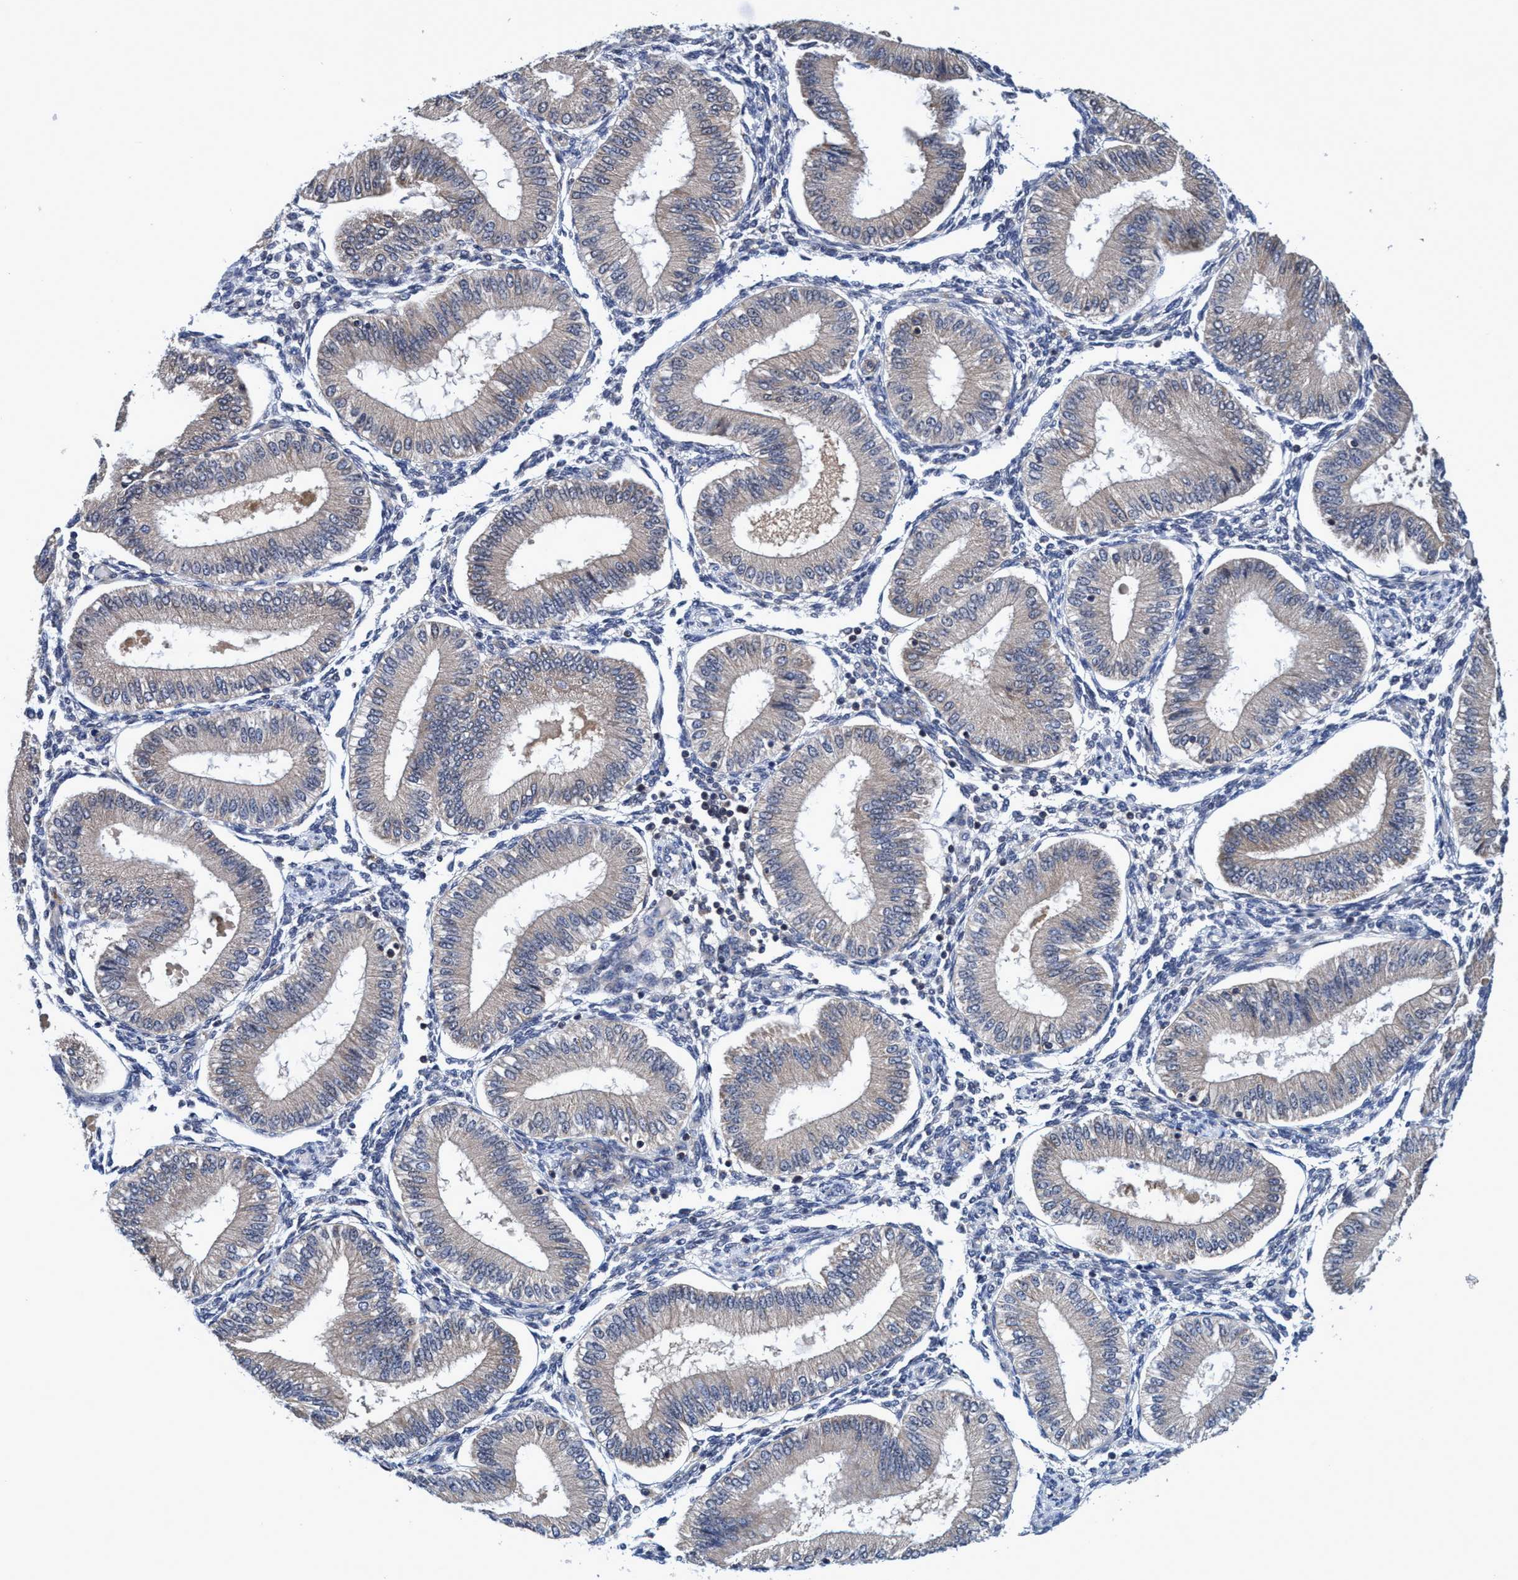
{"staining": {"intensity": "negative", "quantity": "none", "location": "none"}, "tissue": "endometrium", "cell_type": "Cells in endometrial stroma", "image_type": "normal", "snomed": [{"axis": "morphology", "description": "Normal tissue, NOS"}, {"axis": "topography", "description": "Endometrium"}], "caption": "This is an immunohistochemistry photomicrograph of unremarkable human endometrium. There is no positivity in cells in endometrial stroma.", "gene": "CALCOCO2", "patient": {"sex": "female", "age": 39}}